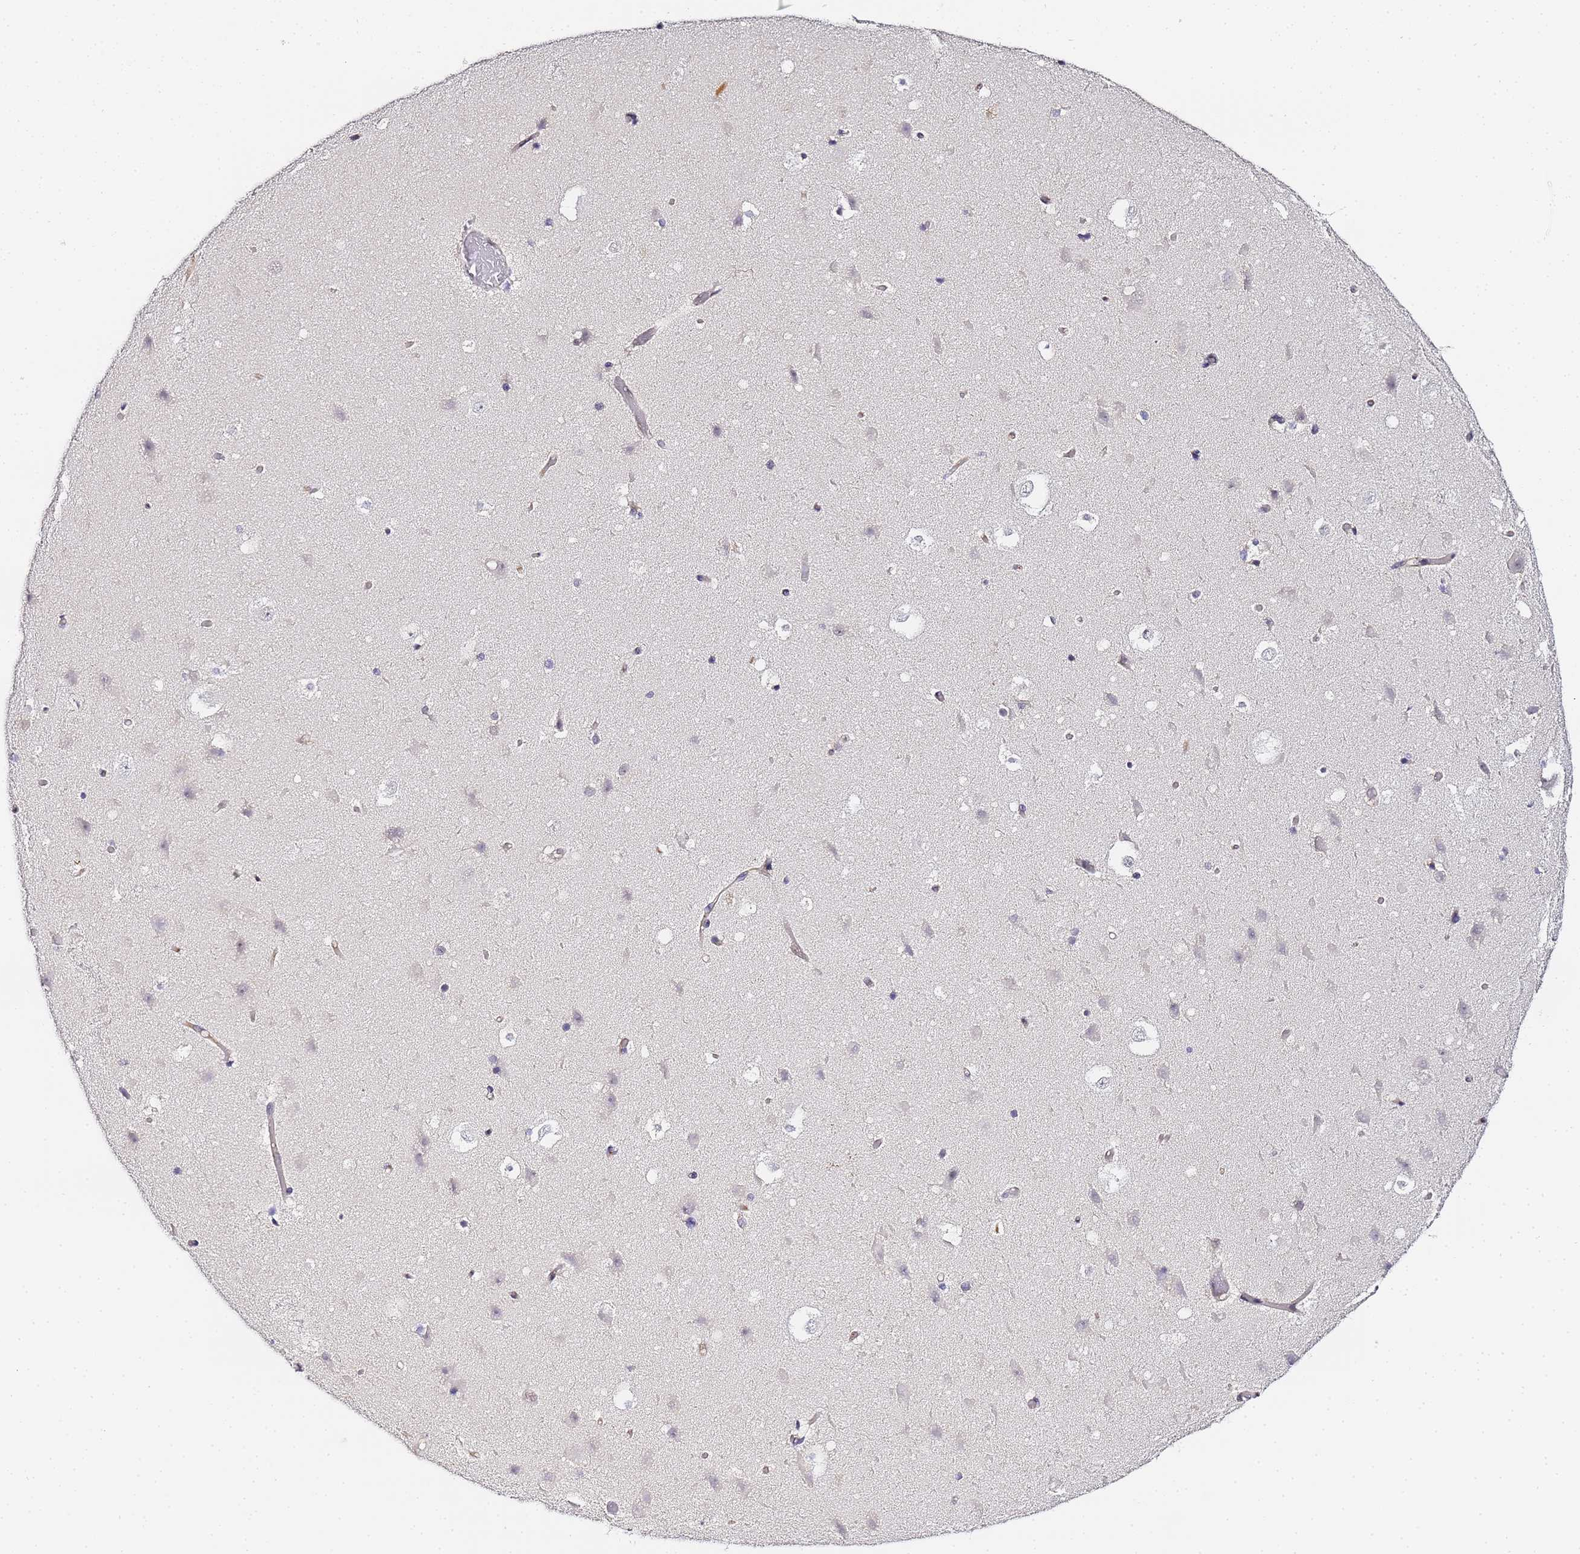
{"staining": {"intensity": "negative", "quantity": "none", "location": "none"}, "tissue": "hippocampus", "cell_type": "Glial cells", "image_type": "normal", "snomed": [{"axis": "morphology", "description": "Normal tissue, NOS"}, {"axis": "topography", "description": "Hippocampus"}], "caption": "Glial cells show no significant positivity in normal hippocampus. The staining is performed using DAB (3,3'-diaminobenzidine) brown chromogen with nuclei counter-stained in using hematoxylin.", "gene": "LSM3", "patient": {"sex": "female", "age": 52}}